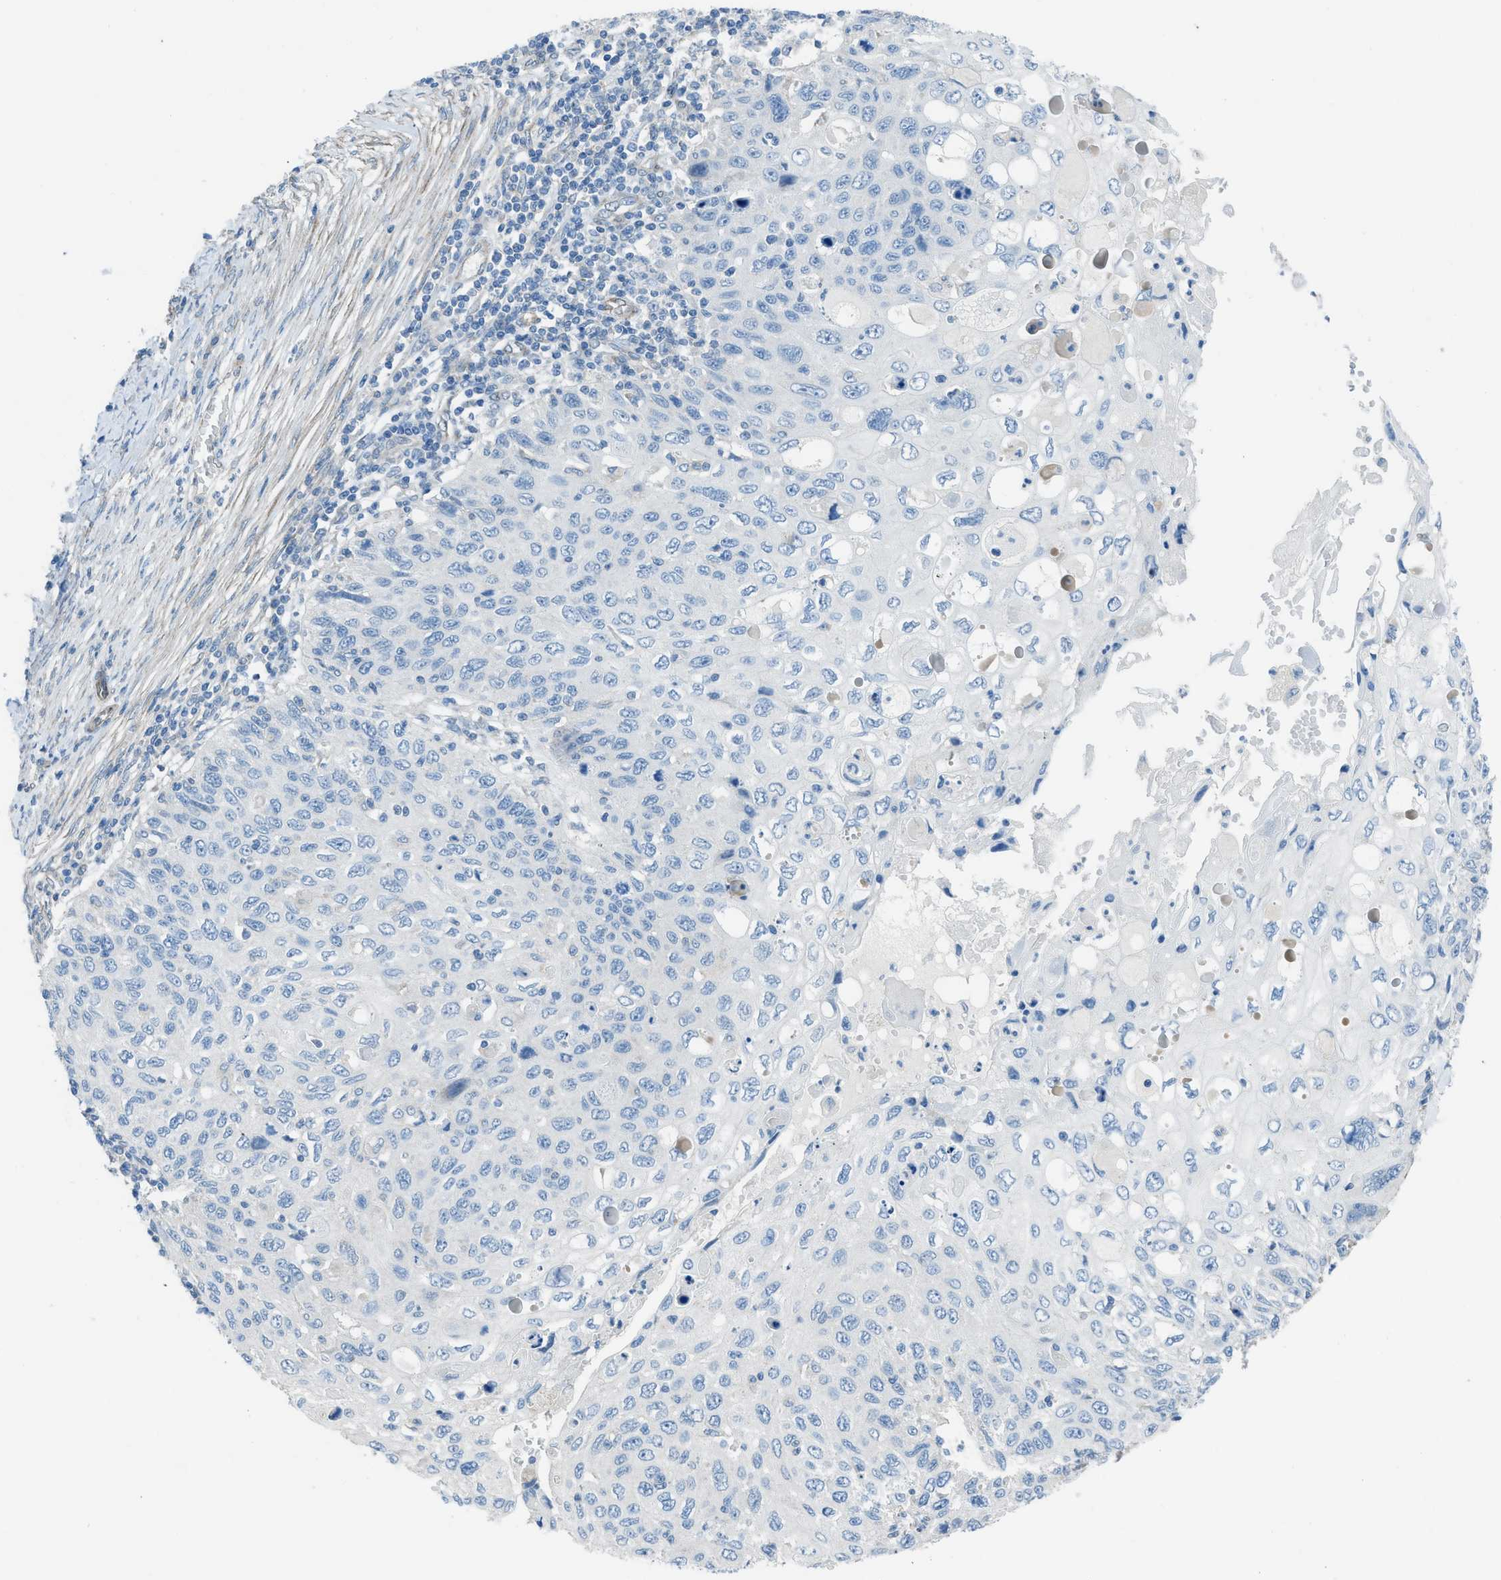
{"staining": {"intensity": "negative", "quantity": "none", "location": "none"}, "tissue": "cervical cancer", "cell_type": "Tumor cells", "image_type": "cancer", "snomed": [{"axis": "morphology", "description": "Squamous cell carcinoma, NOS"}, {"axis": "topography", "description": "Cervix"}], "caption": "High power microscopy photomicrograph of an immunohistochemistry image of cervical squamous cell carcinoma, revealing no significant staining in tumor cells.", "gene": "PRKN", "patient": {"sex": "female", "age": 70}}